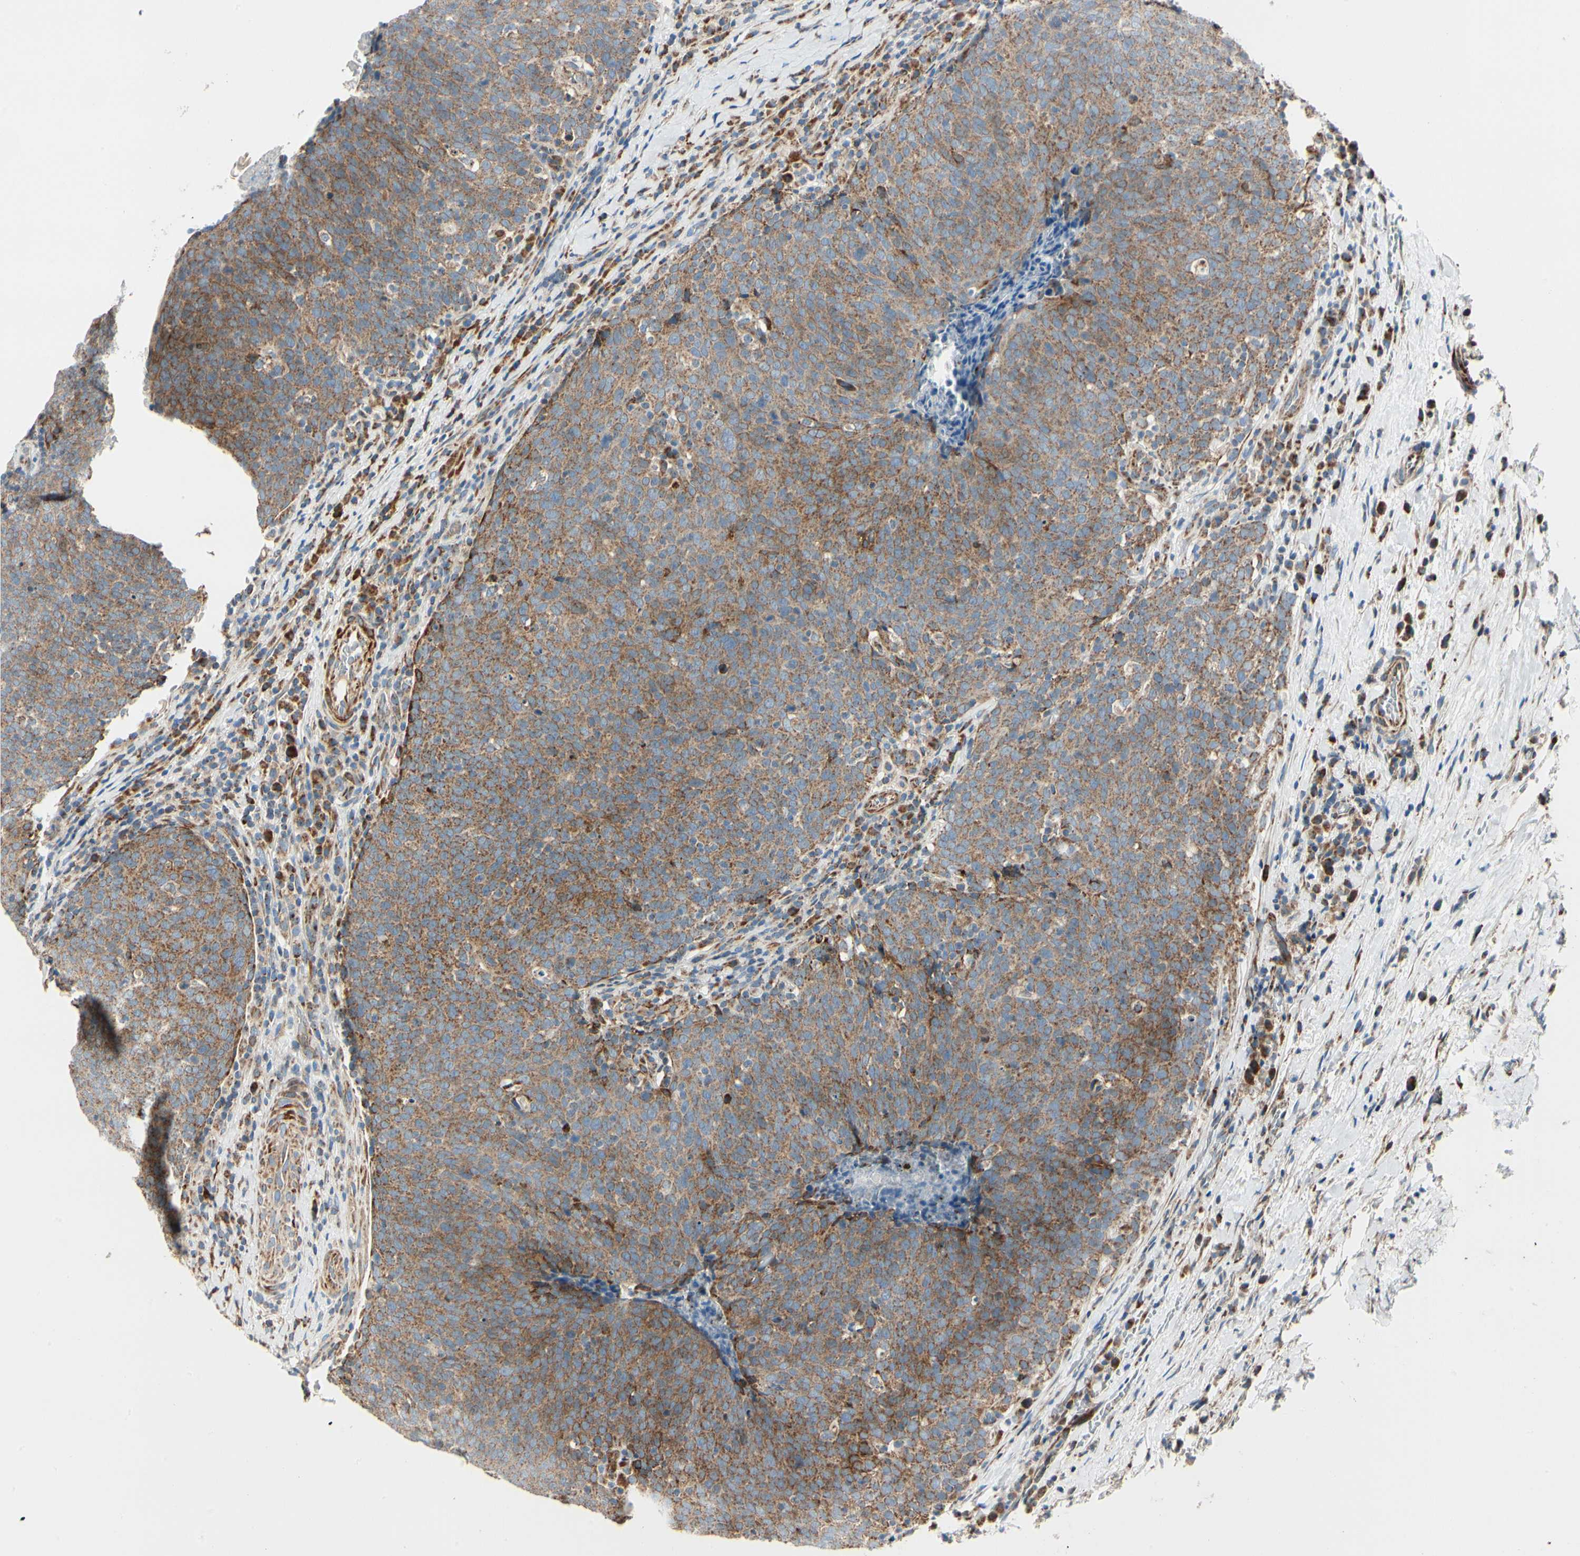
{"staining": {"intensity": "moderate", "quantity": ">75%", "location": "cytoplasmic/membranous"}, "tissue": "head and neck cancer", "cell_type": "Tumor cells", "image_type": "cancer", "snomed": [{"axis": "morphology", "description": "Squamous cell carcinoma, NOS"}, {"axis": "morphology", "description": "Squamous cell carcinoma, metastatic, NOS"}, {"axis": "topography", "description": "Lymph node"}, {"axis": "topography", "description": "Head-Neck"}], "caption": "There is medium levels of moderate cytoplasmic/membranous positivity in tumor cells of head and neck cancer, as demonstrated by immunohistochemical staining (brown color).", "gene": "MRPL9", "patient": {"sex": "male", "age": 62}}